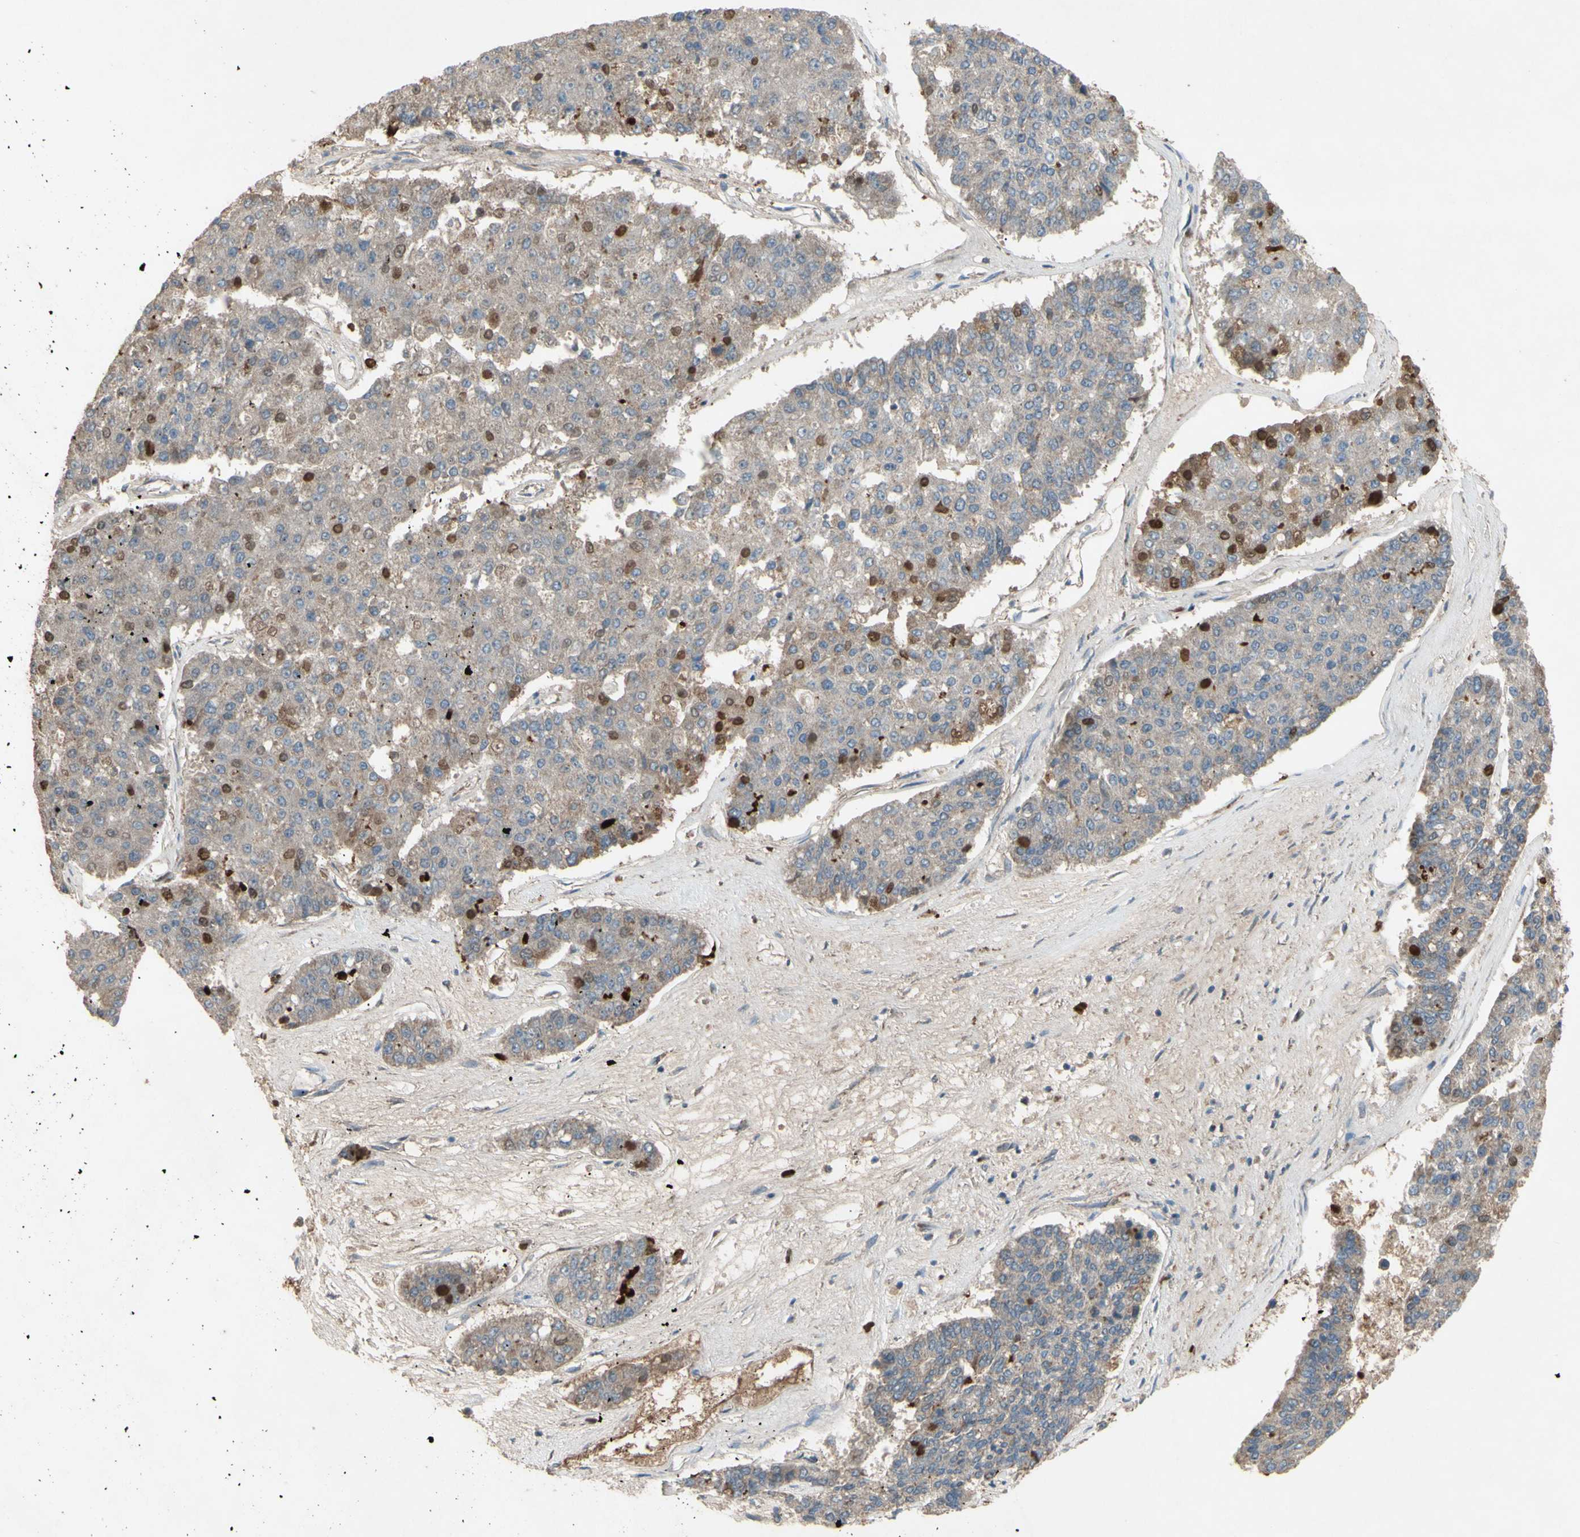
{"staining": {"intensity": "weak", "quantity": ">75%", "location": "cytoplasmic/membranous"}, "tissue": "pancreatic cancer", "cell_type": "Tumor cells", "image_type": "cancer", "snomed": [{"axis": "morphology", "description": "Adenocarcinoma, NOS"}, {"axis": "topography", "description": "Pancreas"}], "caption": "Tumor cells display low levels of weak cytoplasmic/membranous expression in approximately >75% of cells in pancreatic adenocarcinoma.", "gene": "CD164", "patient": {"sex": "male", "age": 50}}